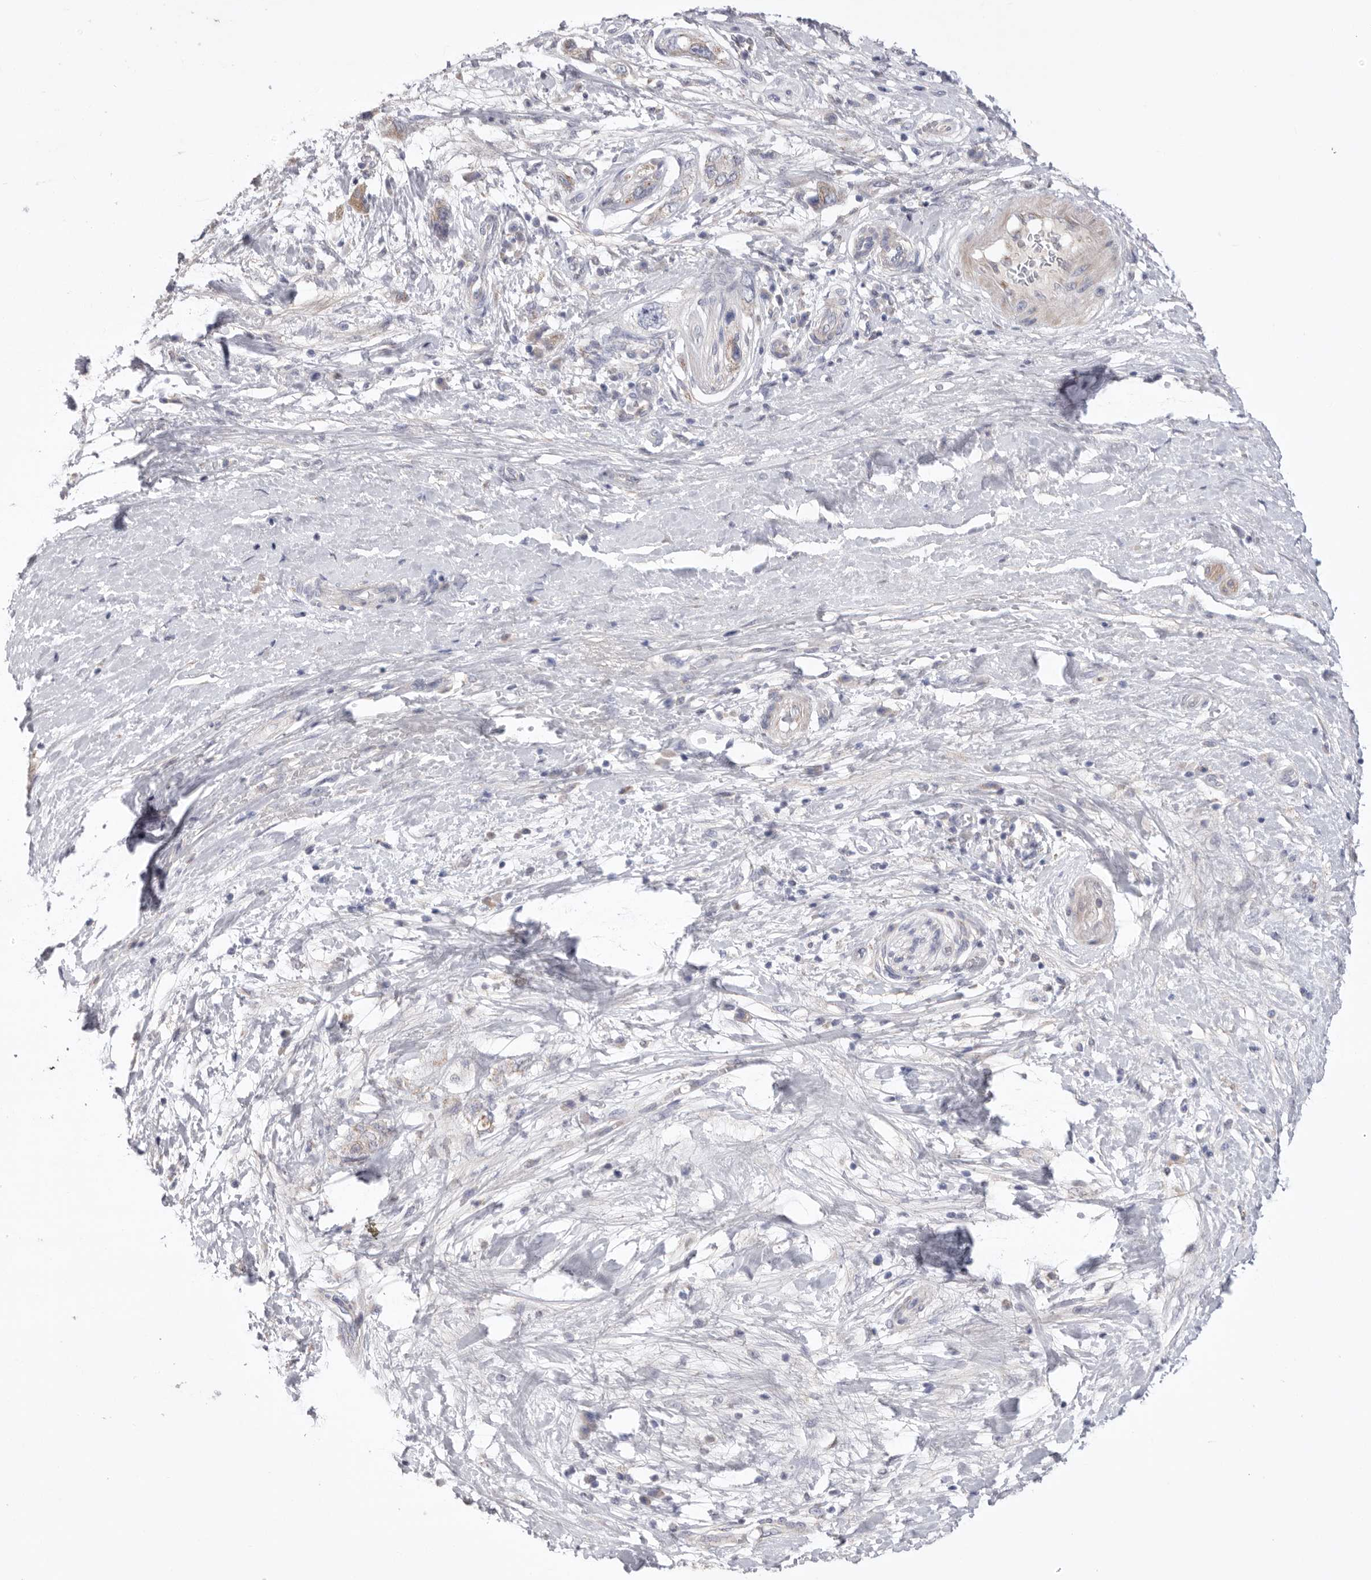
{"staining": {"intensity": "negative", "quantity": "none", "location": "none"}, "tissue": "pancreatic cancer", "cell_type": "Tumor cells", "image_type": "cancer", "snomed": [{"axis": "morphology", "description": "Adenocarcinoma, NOS"}, {"axis": "topography", "description": "Pancreas"}], "caption": "Image shows no protein staining in tumor cells of pancreatic cancer (adenocarcinoma) tissue.", "gene": "CCDC126", "patient": {"sex": "female", "age": 73}}